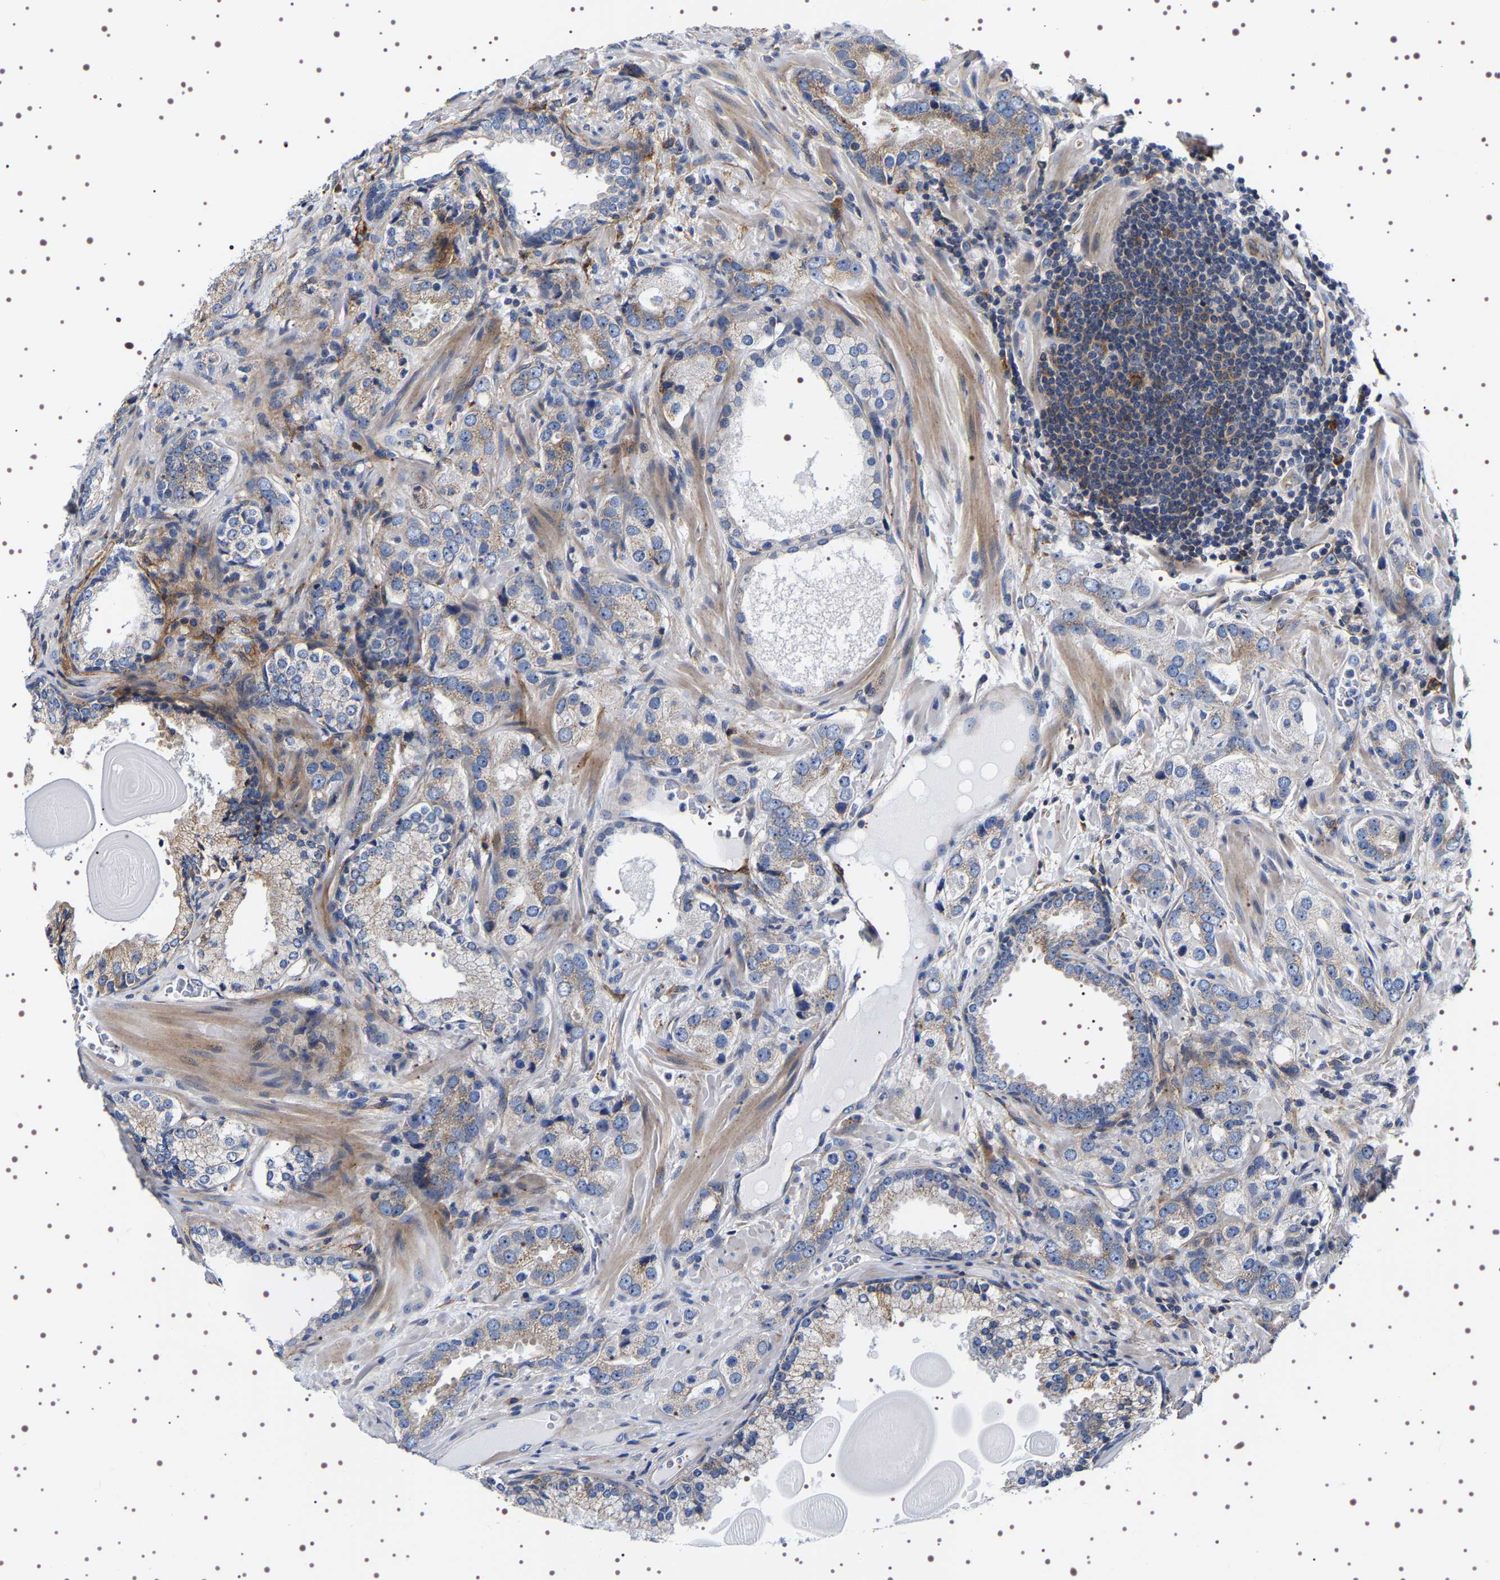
{"staining": {"intensity": "moderate", "quantity": "25%-75%", "location": "cytoplasmic/membranous"}, "tissue": "prostate cancer", "cell_type": "Tumor cells", "image_type": "cancer", "snomed": [{"axis": "morphology", "description": "Adenocarcinoma, High grade"}, {"axis": "topography", "description": "Prostate"}], "caption": "Immunohistochemistry histopathology image of prostate cancer stained for a protein (brown), which reveals medium levels of moderate cytoplasmic/membranous positivity in about 25%-75% of tumor cells.", "gene": "SQLE", "patient": {"sex": "male", "age": 63}}